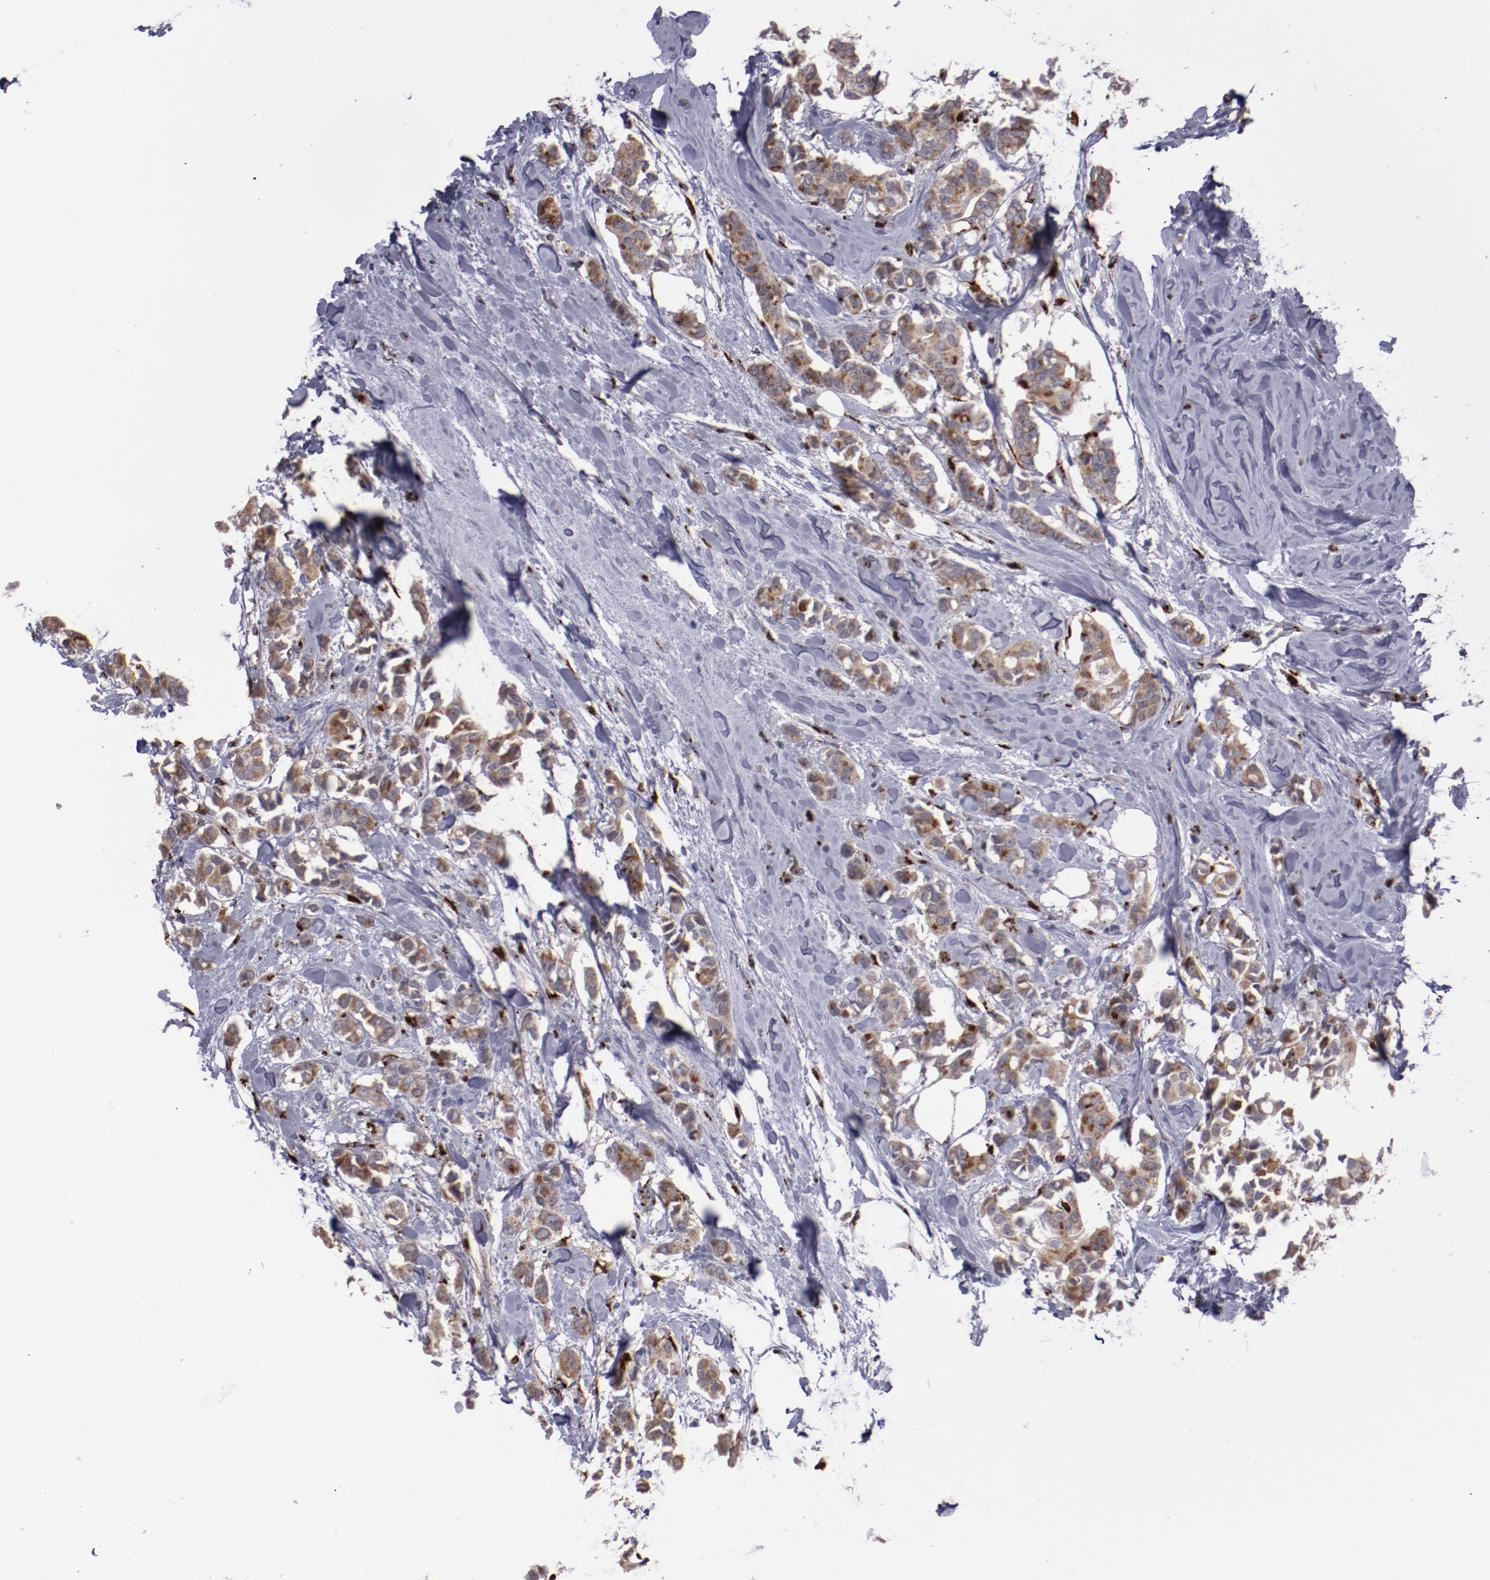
{"staining": {"intensity": "moderate", "quantity": "25%-75%", "location": "cytoplasmic/membranous"}, "tissue": "breast cancer", "cell_type": "Tumor cells", "image_type": "cancer", "snomed": [{"axis": "morphology", "description": "Duct carcinoma"}, {"axis": "topography", "description": "Breast"}], "caption": "The micrograph demonstrates immunohistochemical staining of breast cancer. There is moderate cytoplasmic/membranous positivity is appreciated in approximately 25%-75% of tumor cells.", "gene": "GOLIM4", "patient": {"sex": "female", "age": 84}}